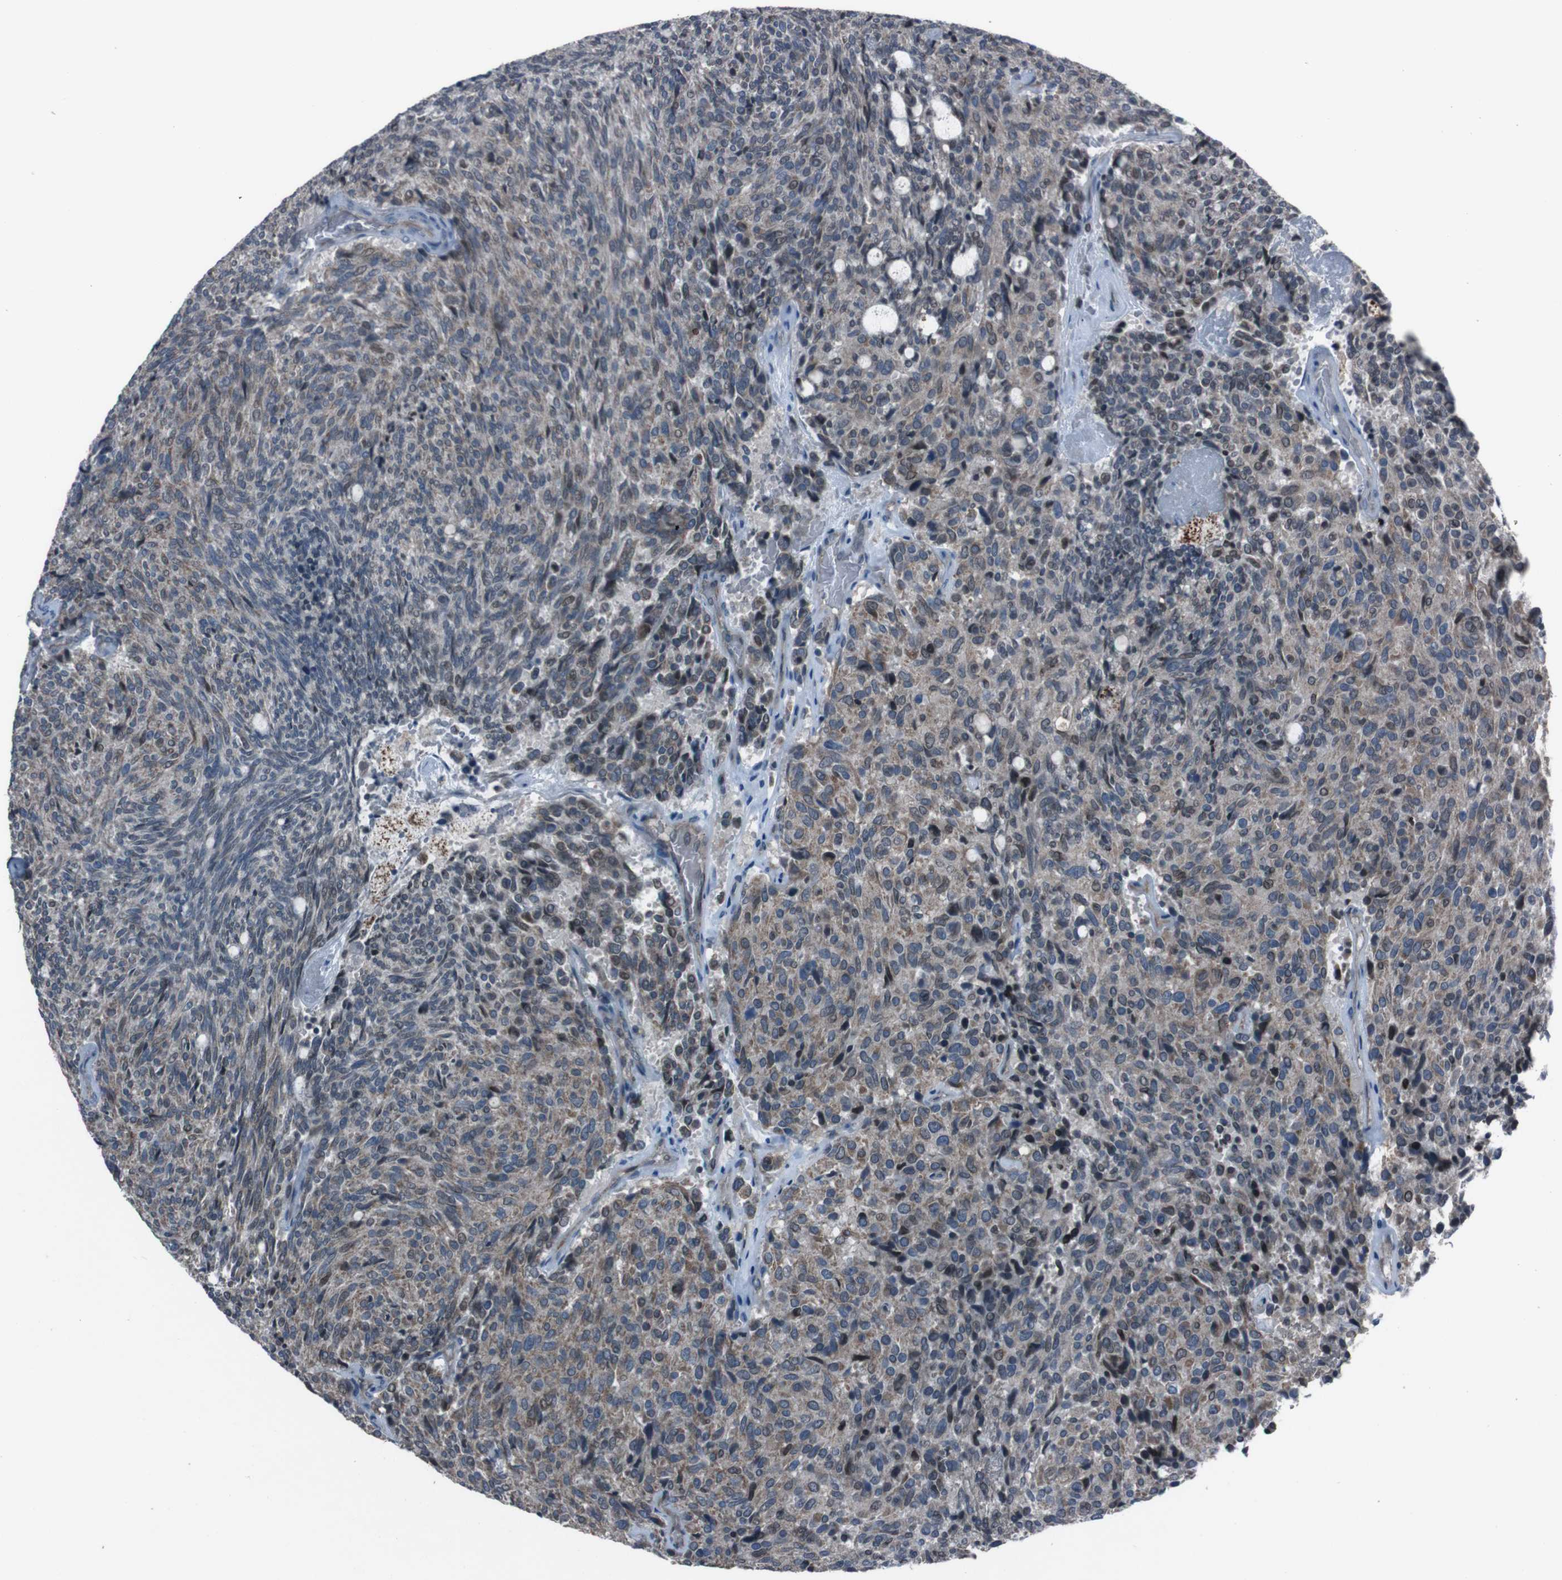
{"staining": {"intensity": "moderate", "quantity": "25%-75%", "location": "cytoplasmic/membranous,nuclear"}, "tissue": "carcinoid", "cell_type": "Tumor cells", "image_type": "cancer", "snomed": [{"axis": "morphology", "description": "Carcinoid, malignant, NOS"}, {"axis": "topography", "description": "Pancreas"}], "caption": "A photomicrograph of human malignant carcinoid stained for a protein displays moderate cytoplasmic/membranous and nuclear brown staining in tumor cells.", "gene": "EFNA5", "patient": {"sex": "female", "age": 54}}